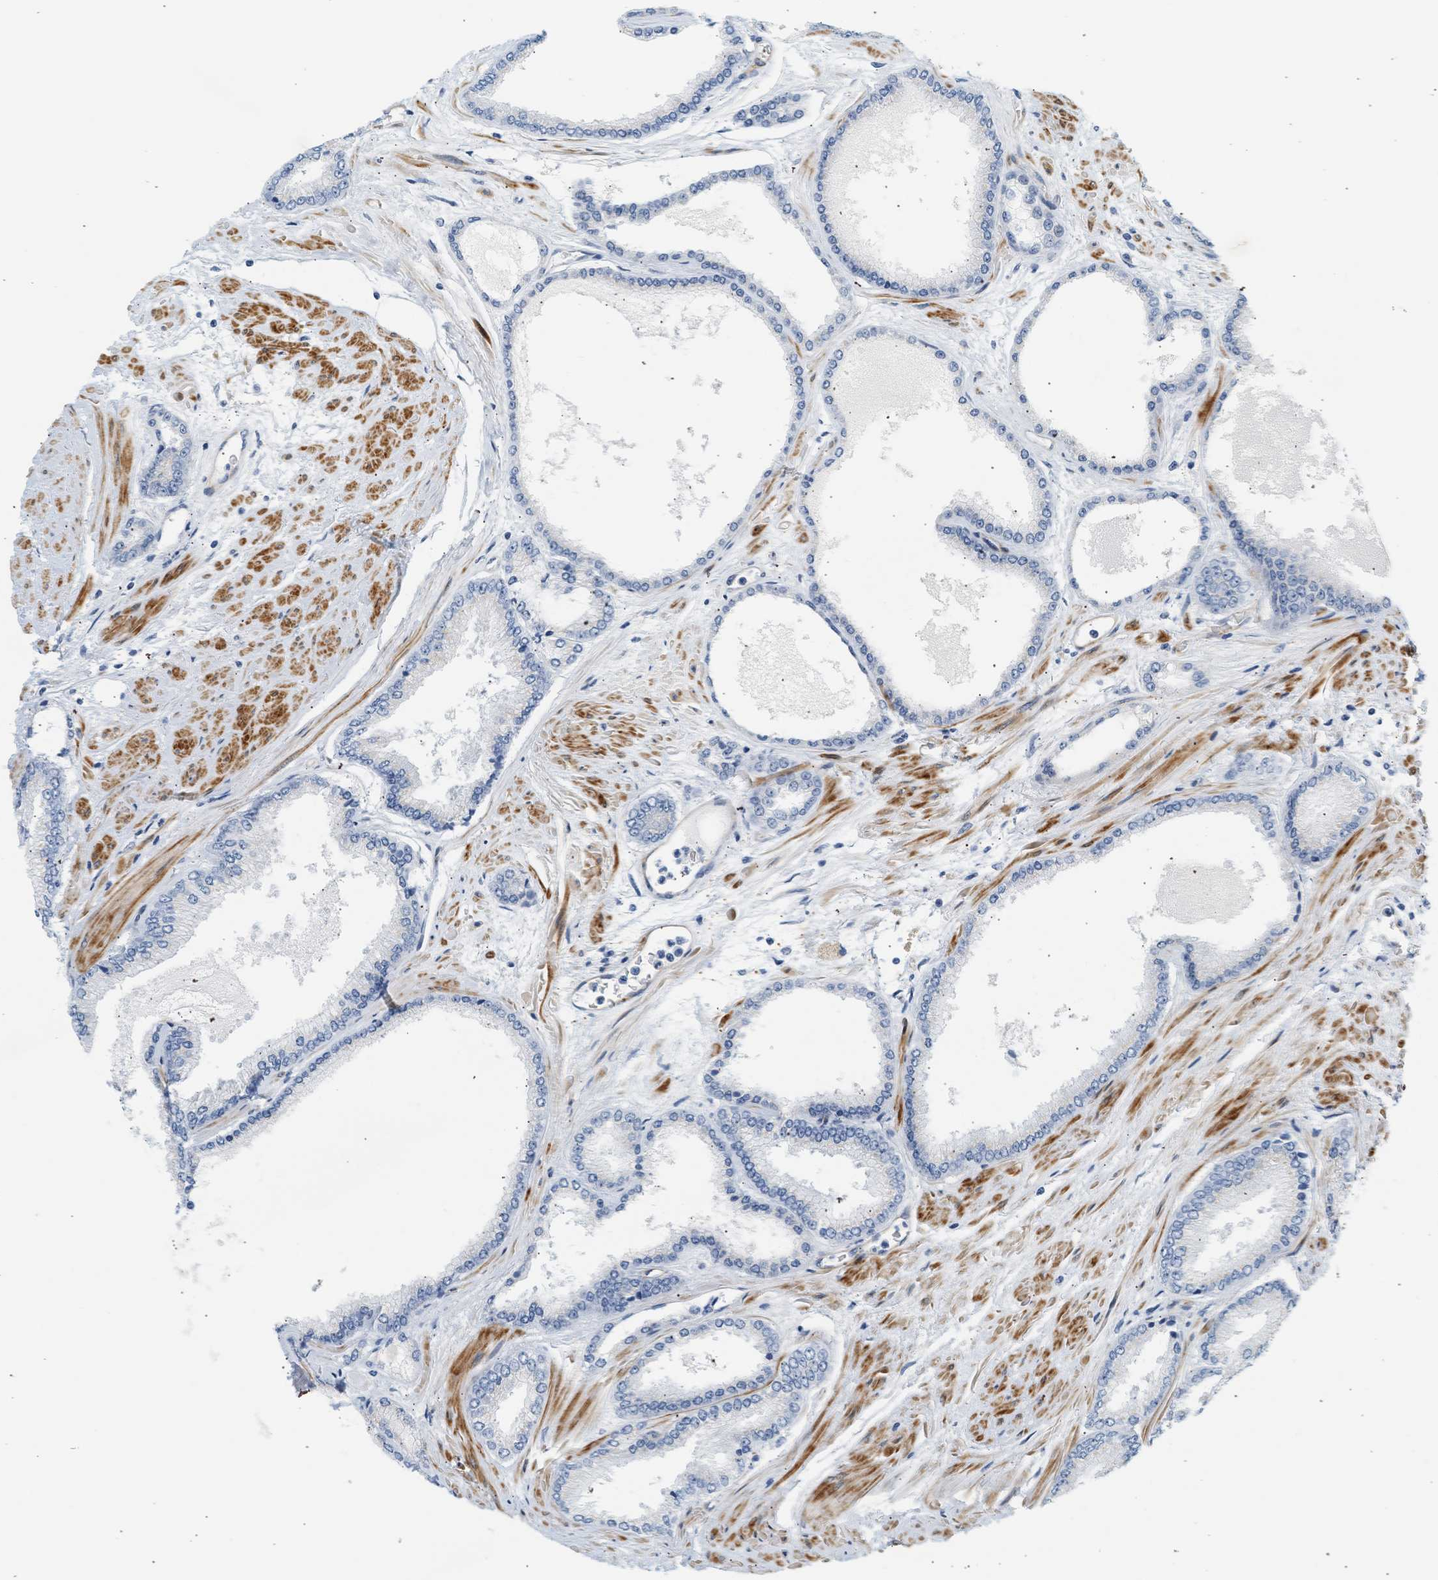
{"staining": {"intensity": "negative", "quantity": "none", "location": "none"}, "tissue": "prostate cancer", "cell_type": "Tumor cells", "image_type": "cancer", "snomed": [{"axis": "morphology", "description": "Adenocarcinoma, High grade"}, {"axis": "topography", "description": "Prostate"}], "caption": "IHC image of neoplastic tissue: human prostate cancer stained with DAB (3,3'-diaminobenzidine) reveals no significant protein positivity in tumor cells.", "gene": "SLC30A7", "patient": {"sex": "male", "age": 61}}